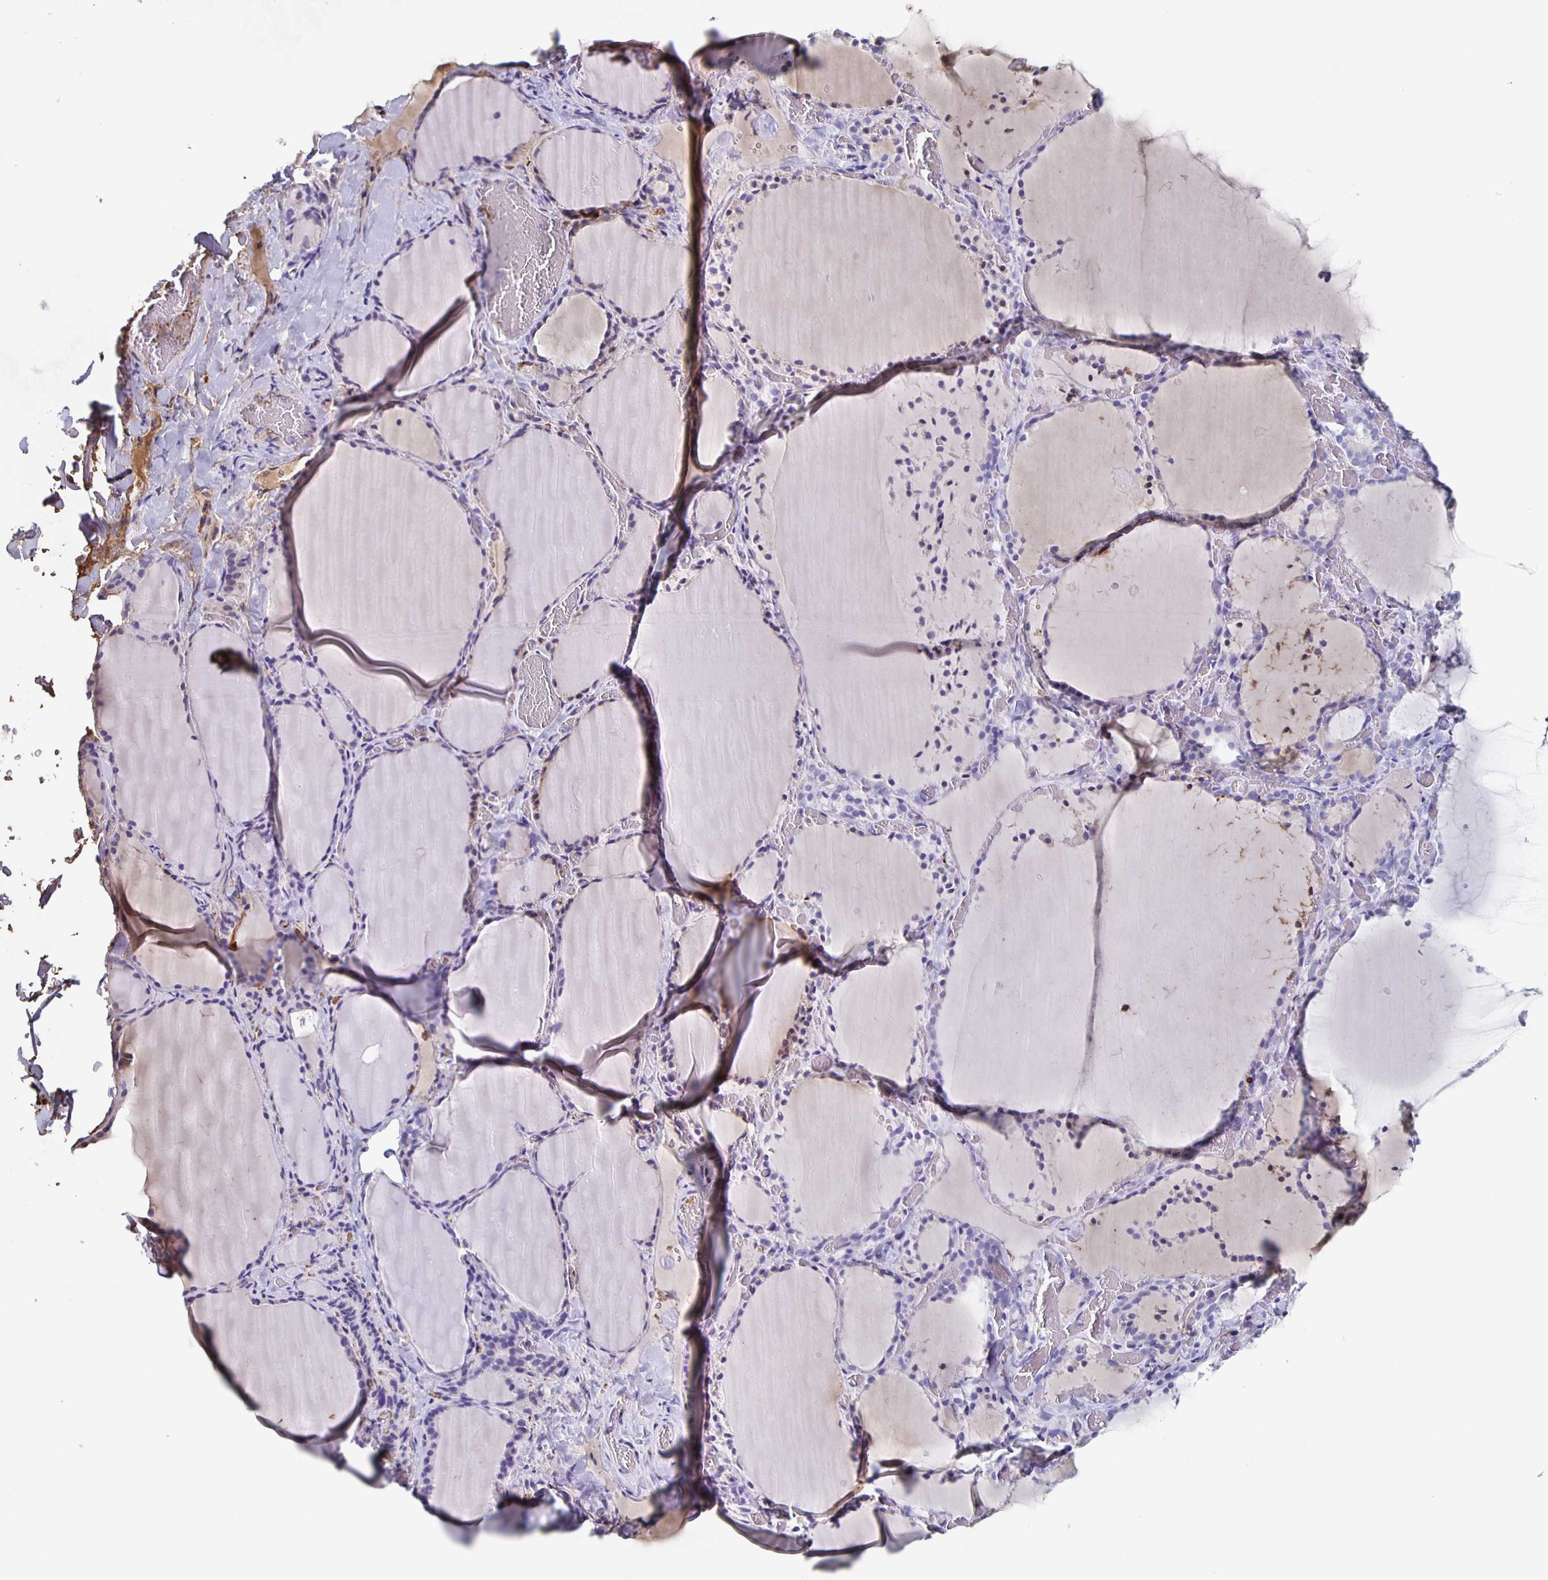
{"staining": {"intensity": "negative", "quantity": "none", "location": "none"}, "tissue": "thyroid gland", "cell_type": "Glandular cells", "image_type": "normal", "snomed": [{"axis": "morphology", "description": "Normal tissue, NOS"}, {"axis": "topography", "description": "Thyroid gland"}], "caption": "The histopathology image reveals no staining of glandular cells in benign thyroid gland. (DAB (3,3'-diaminobenzidine) IHC, high magnification).", "gene": "FGA", "patient": {"sex": "female", "age": 22}}